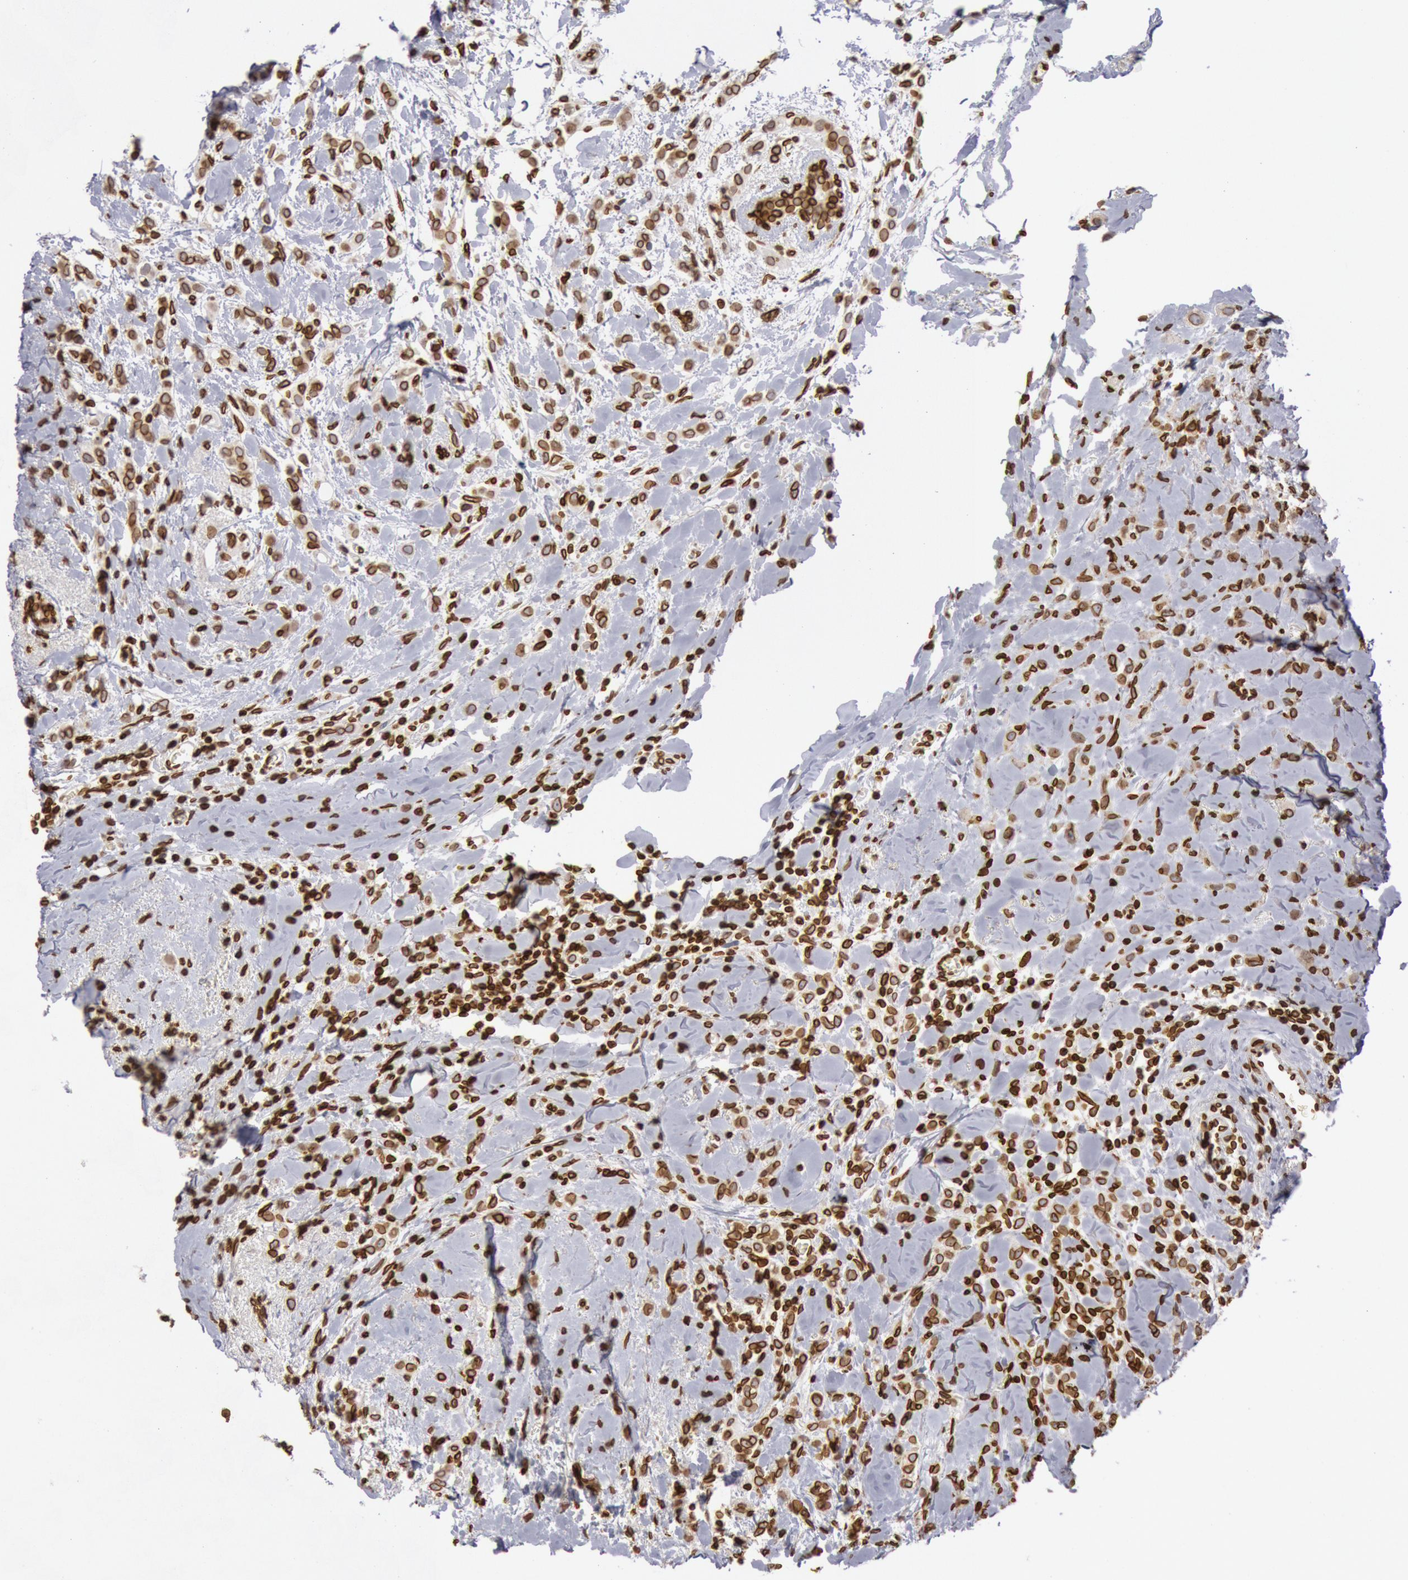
{"staining": {"intensity": "strong", "quantity": ">75%", "location": "nuclear"}, "tissue": "breast cancer", "cell_type": "Tumor cells", "image_type": "cancer", "snomed": [{"axis": "morphology", "description": "Lobular carcinoma"}, {"axis": "topography", "description": "Breast"}], "caption": "Tumor cells exhibit strong nuclear positivity in approximately >75% of cells in breast cancer (lobular carcinoma). (brown staining indicates protein expression, while blue staining denotes nuclei).", "gene": "SUN2", "patient": {"sex": "female", "age": 57}}